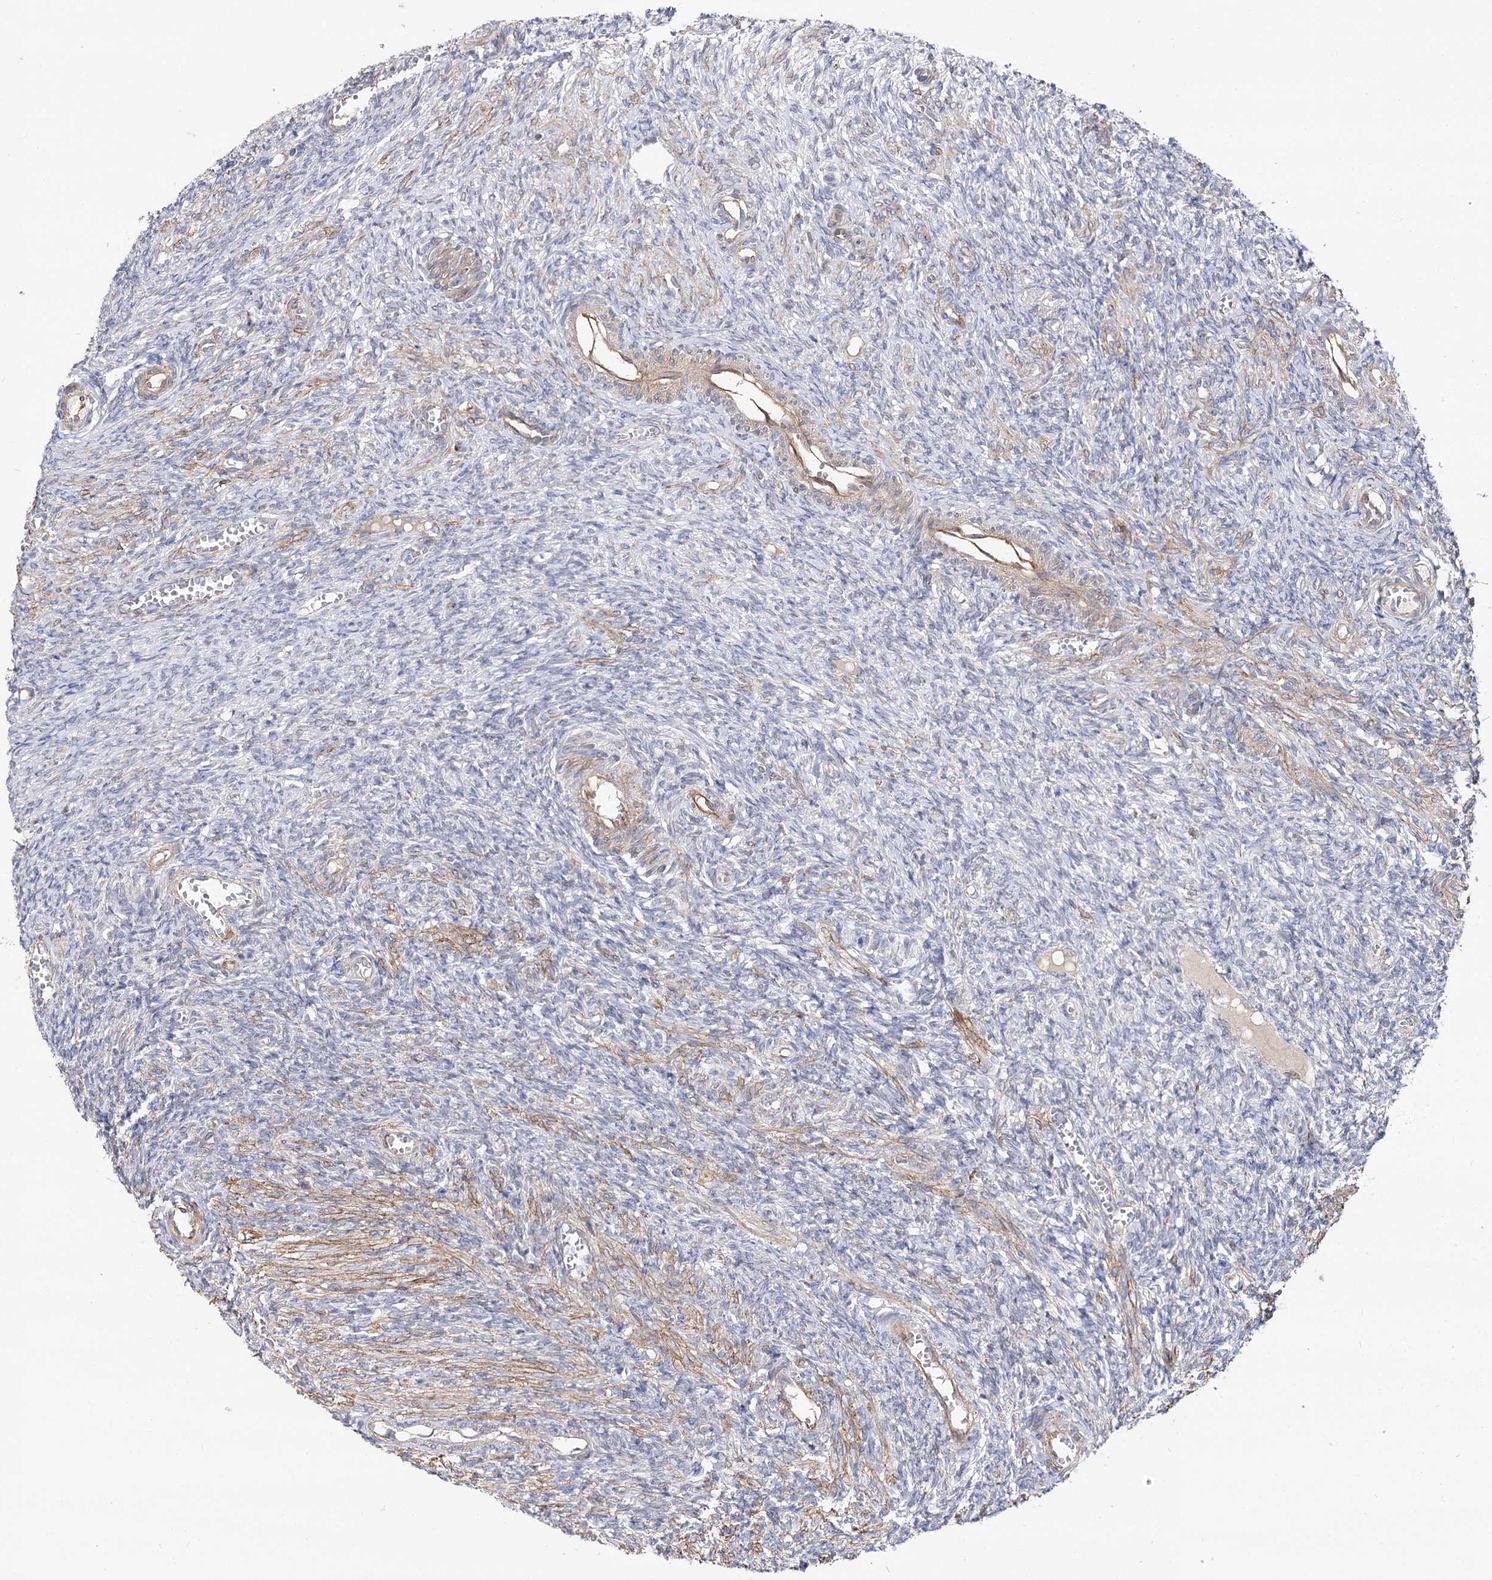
{"staining": {"intensity": "negative", "quantity": "none", "location": "none"}, "tissue": "ovary", "cell_type": "Ovarian stroma cells", "image_type": "normal", "snomed": [{"axis": "morphology", "description": "Normal tissue, NOS"}, {"axis": "topography", "description": "Ovary"}], "caption": "A high-resolution photomicrograph shows IHC staining of benign ovary, which shows no significant positivity in ovarian stroma cells. Nuclei are stained in blue.", "gene": "CBR4", "patient": {"sex": "female", "age": 27}}